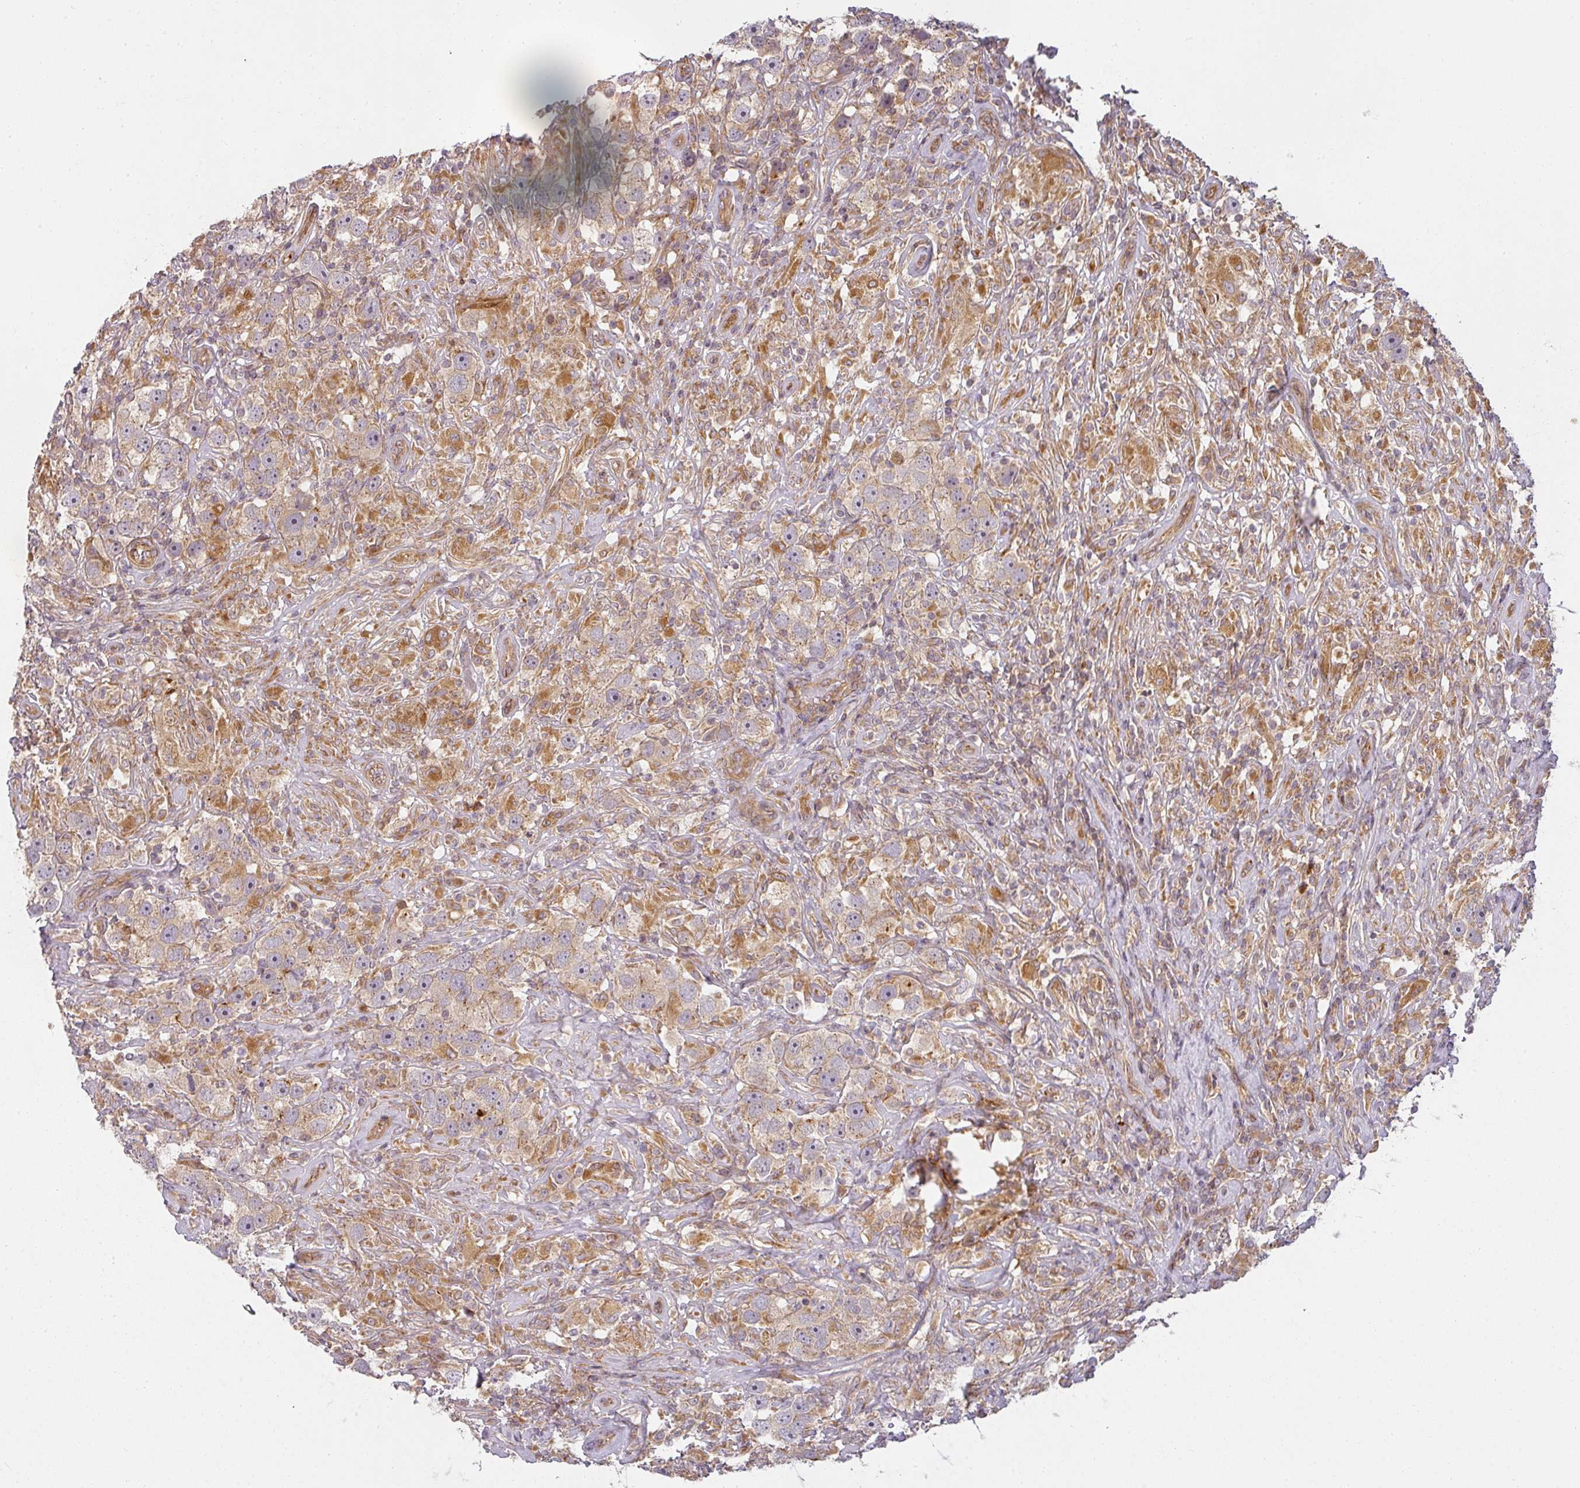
{"staining": {"intensity": "moderate", "quantity": ">75%", "location": "cytoplasmic/membranous,nuclear"}, "tissue": "testis cancer", "cell_type": "Tumor cells", "image_type": "cancer", "snomed": [{"axis": "morphology", "description": "Seminoma, NOS"}, {"axis": "topography", "description": "Testis"}], "caption": "There is medium levels of moderate cytoplasmic/membranous and nuclear expression in tumor cells of testis seminoma, as demonstrated by immunohistochemical staining (brown color).", "gene": "CNOT1", "patient": {"sex": "male", "age": 49}}